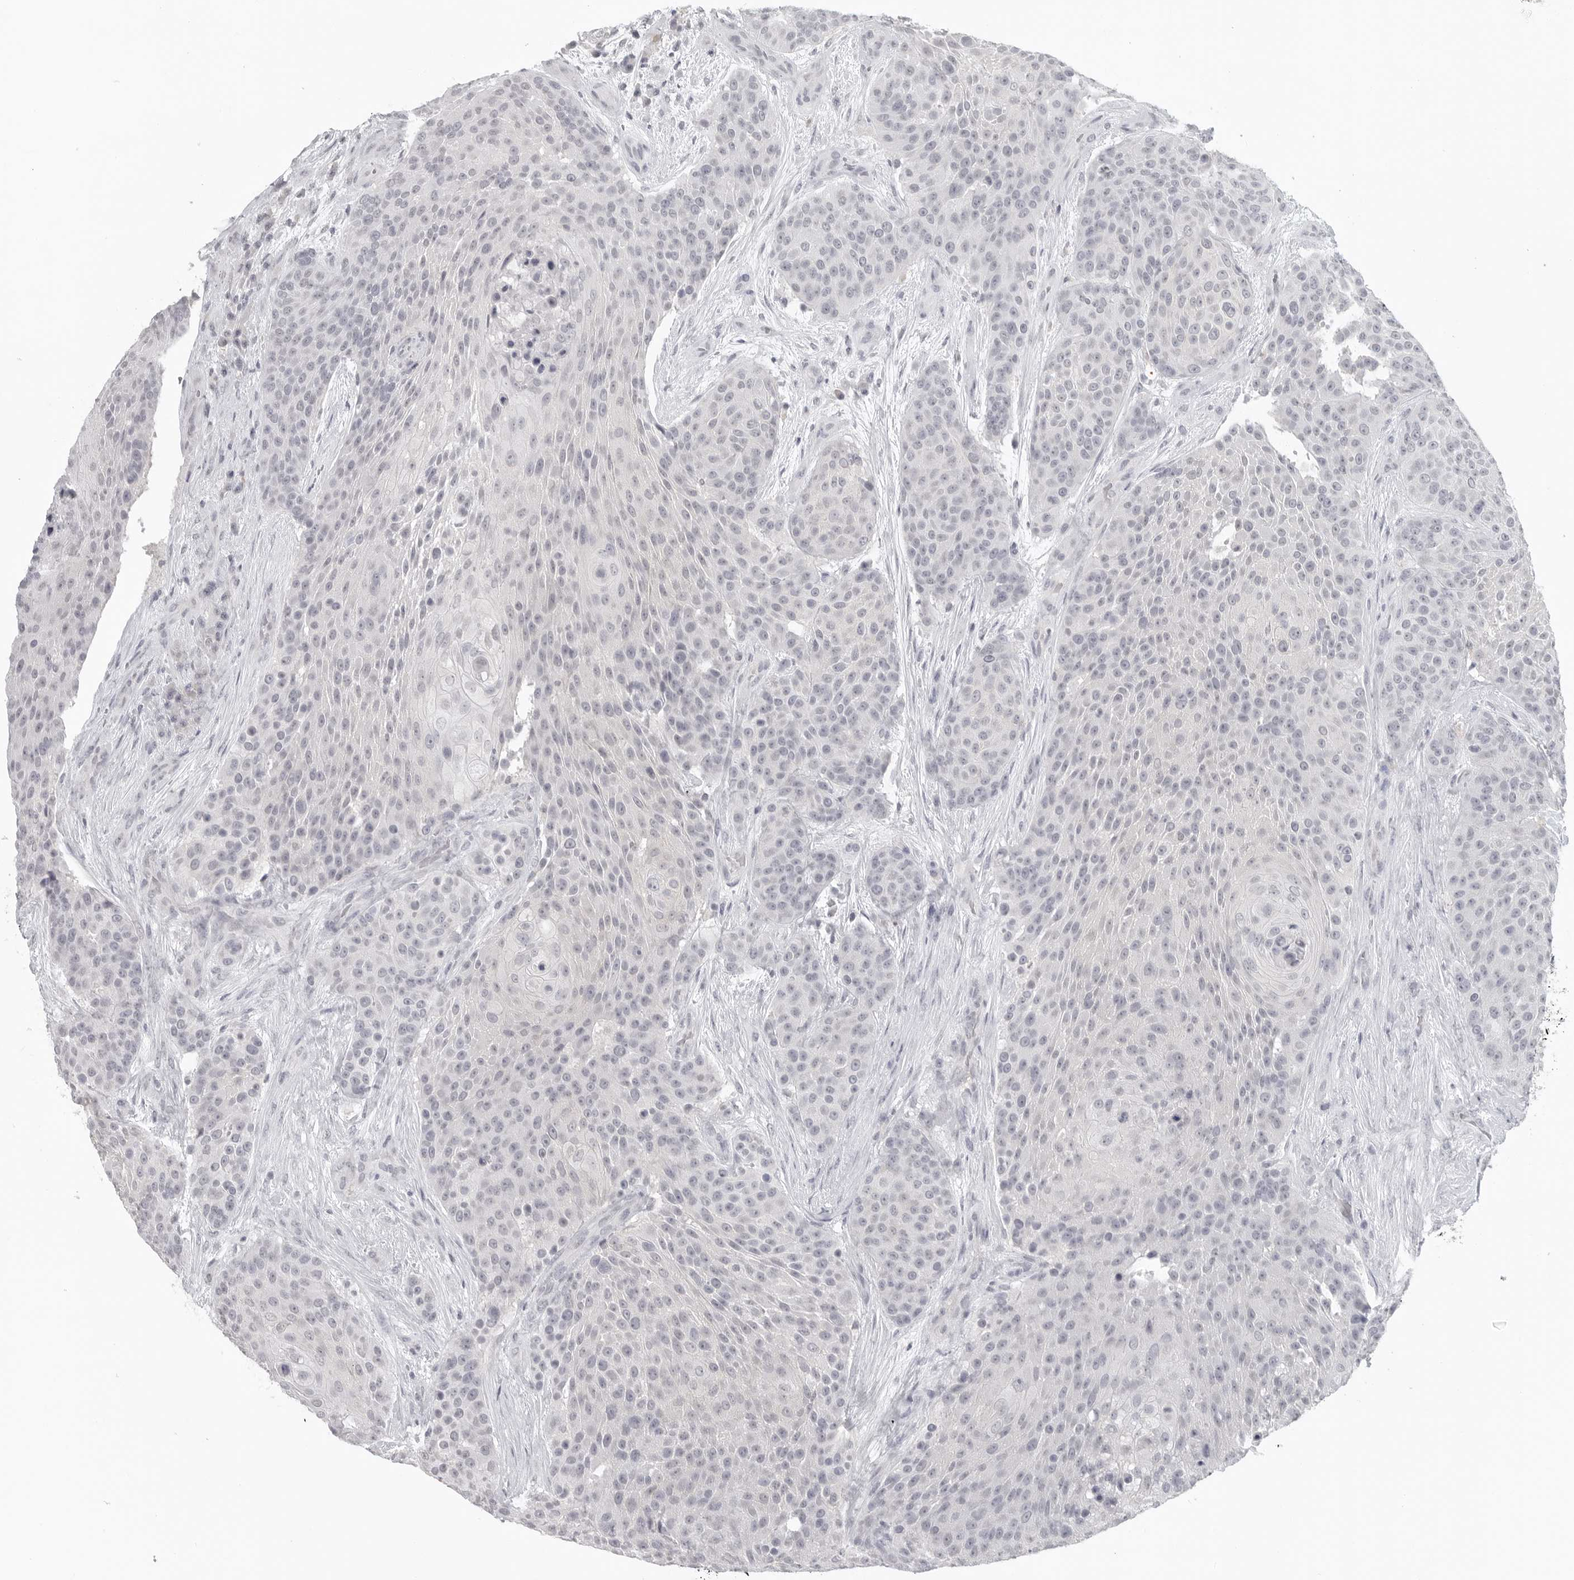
{"staining": {"intensity": "negative", "quantity": "none", "location": "none"}, "tissue": "urothelial cancer", "cell_type": "Tumor cells", "image_type": "cancer", "snomed": [{"axis": "morphology", "description": "Urothelial carcinoma, High grade"}, {"axis": "topography", "description": "Urinary bladder"}], "caption": "A histopathology image of high-grade urothelial carcinoma stained for a protein exhibits no brown staining in tumor cells.", "gene": "BPIFA1", "patient": {"sex": "female", "age": 63}}